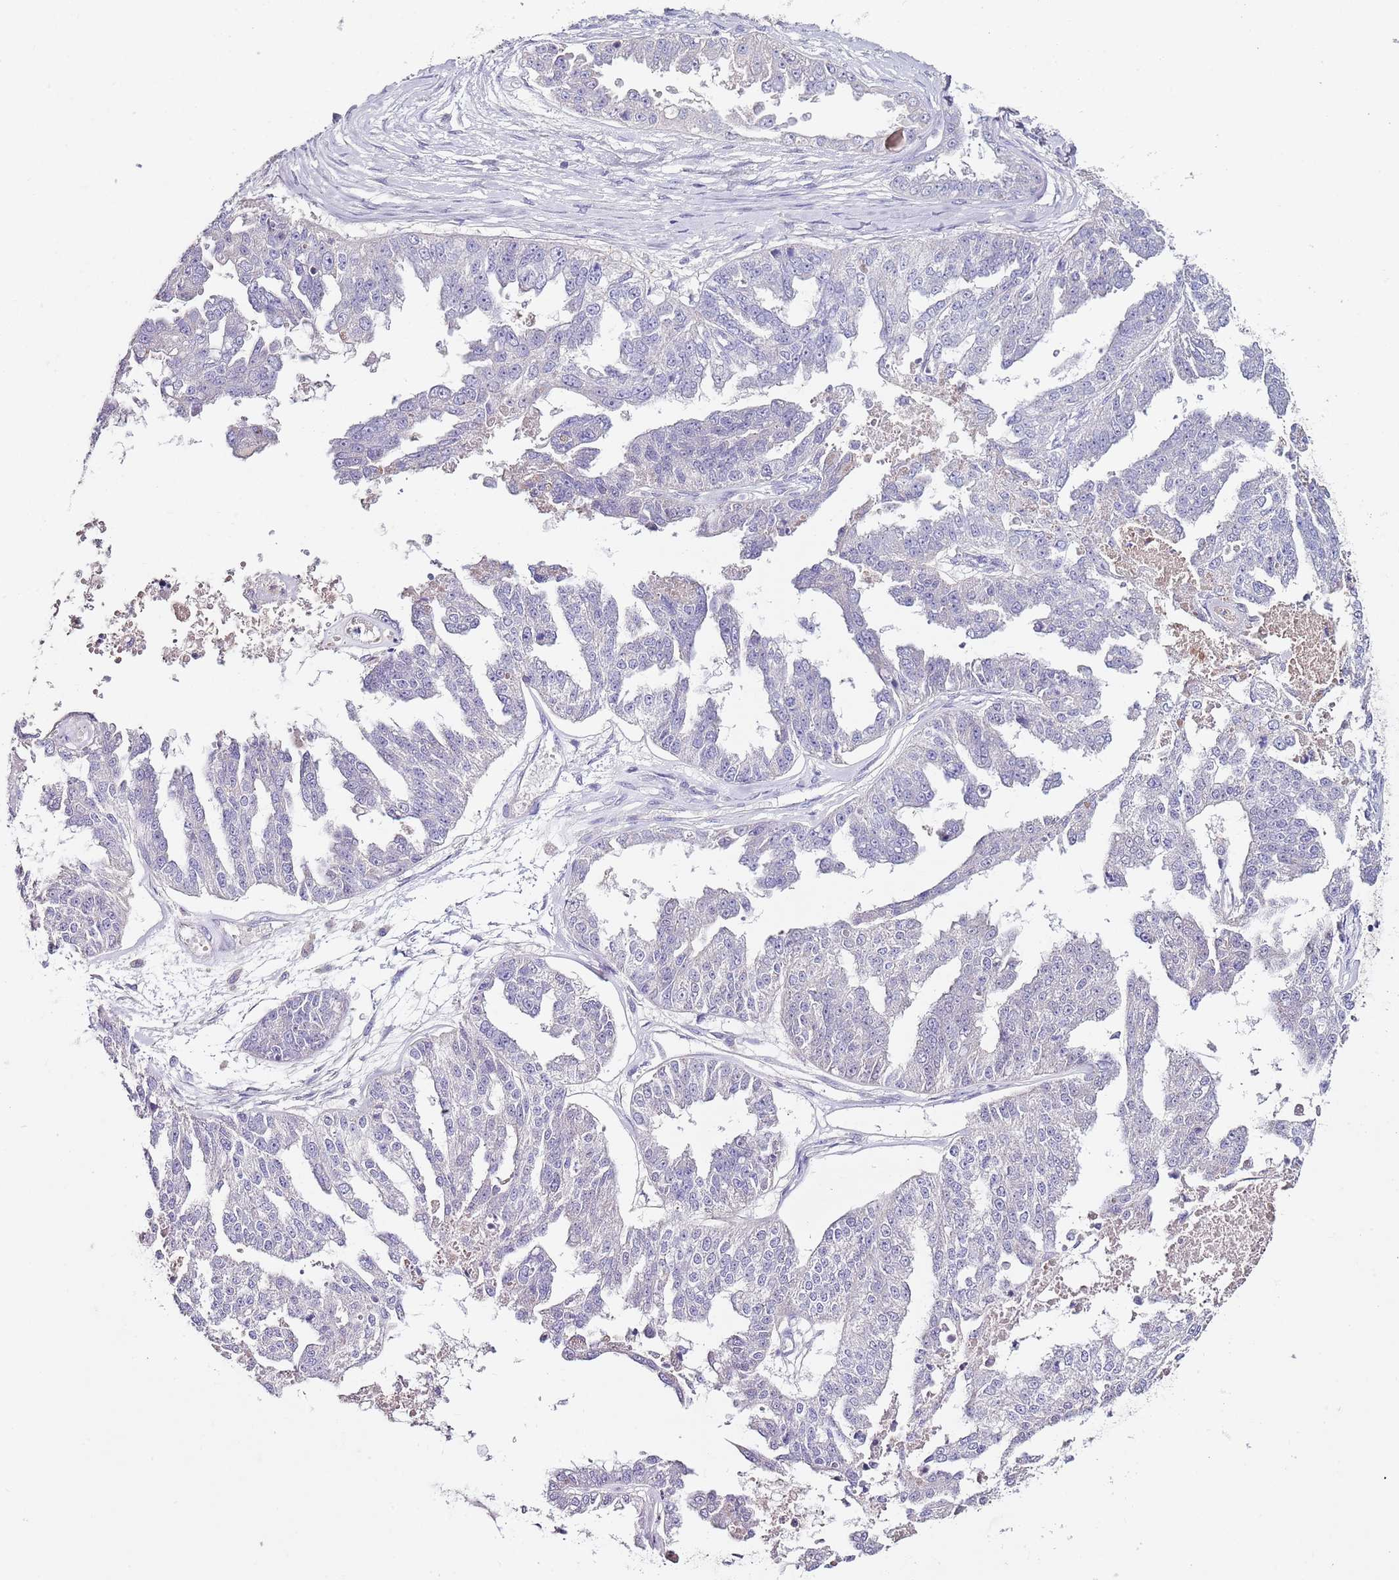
{"staining": {"intensity": "negative", "quantity": "none", "location": "none"}, "tissue": "ovarian cancer", "cell_type": "Tumor cells", "image_type": "cancer", "snomed": [{"axis": "morphology", "description": "Cystadenocarcinoma, serous, NOS"}, {"axis": "topography", "description": "Ovary"}], "caption": "Immunohistochemical staining of human ovarian cancer exhibits no significant expression in tumor cells. (DAB IHC with hematoxylin counter stain).", "gene": "NRDE2", "patient": {"sex": "female", "age": 58}}